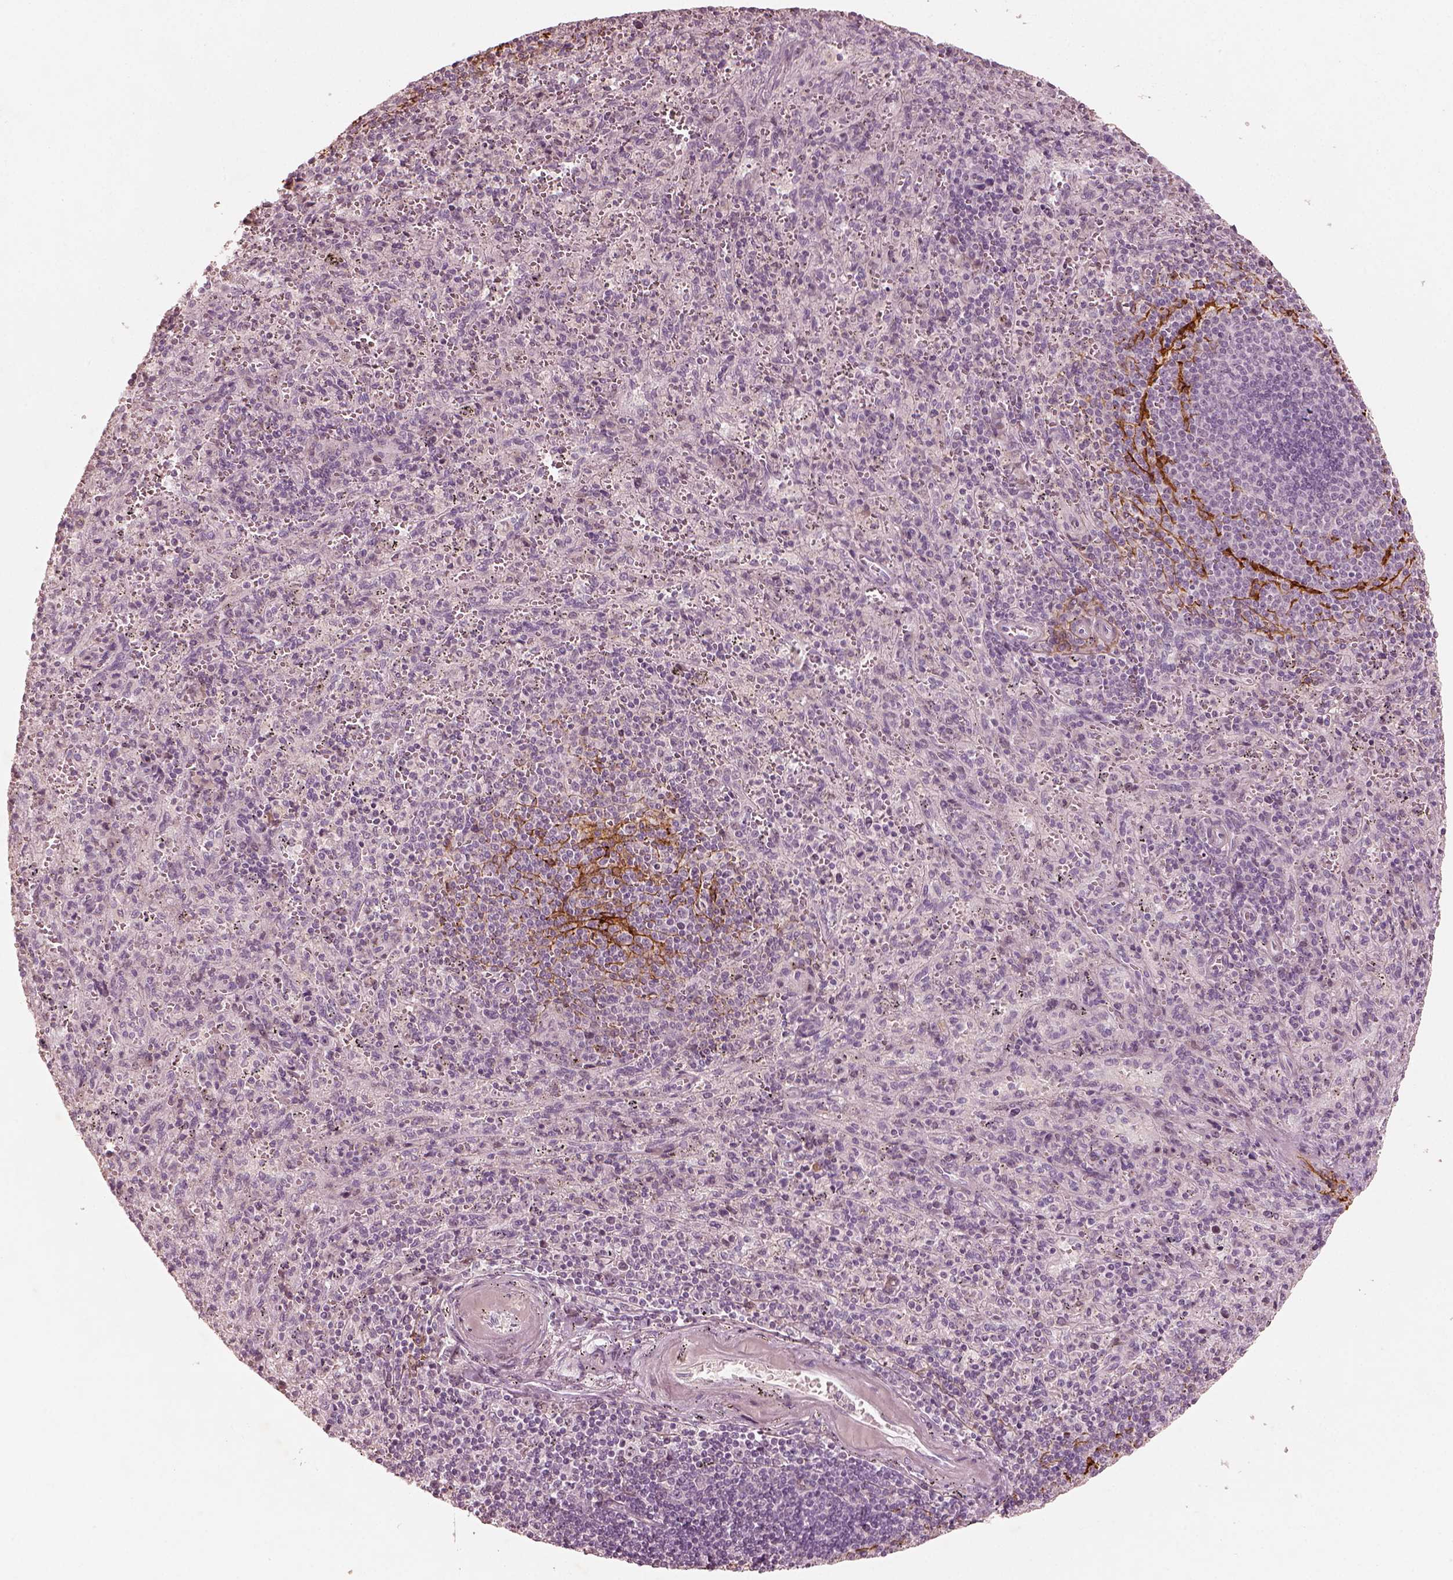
{"staining": {"intensity": "negative", "quantity": "none", "location": "none"}, "tissue": "spleen", "cell_type": "Cells in red pulp", "image_type": "normal", "snomed": [{"axis": "morphology", "description": "Normal tissue, NOS"}, {"axis": "topography", "description": "Spleen"}], "caption": "Cells in red pulp show no significant positivity in normal spleen. The staining is performed using DAB brown chromogen with nuclei counter-stained in using hematoxylin.", "gene": "MADCAM1", "patient": {"sex": "male", "age": 57}}